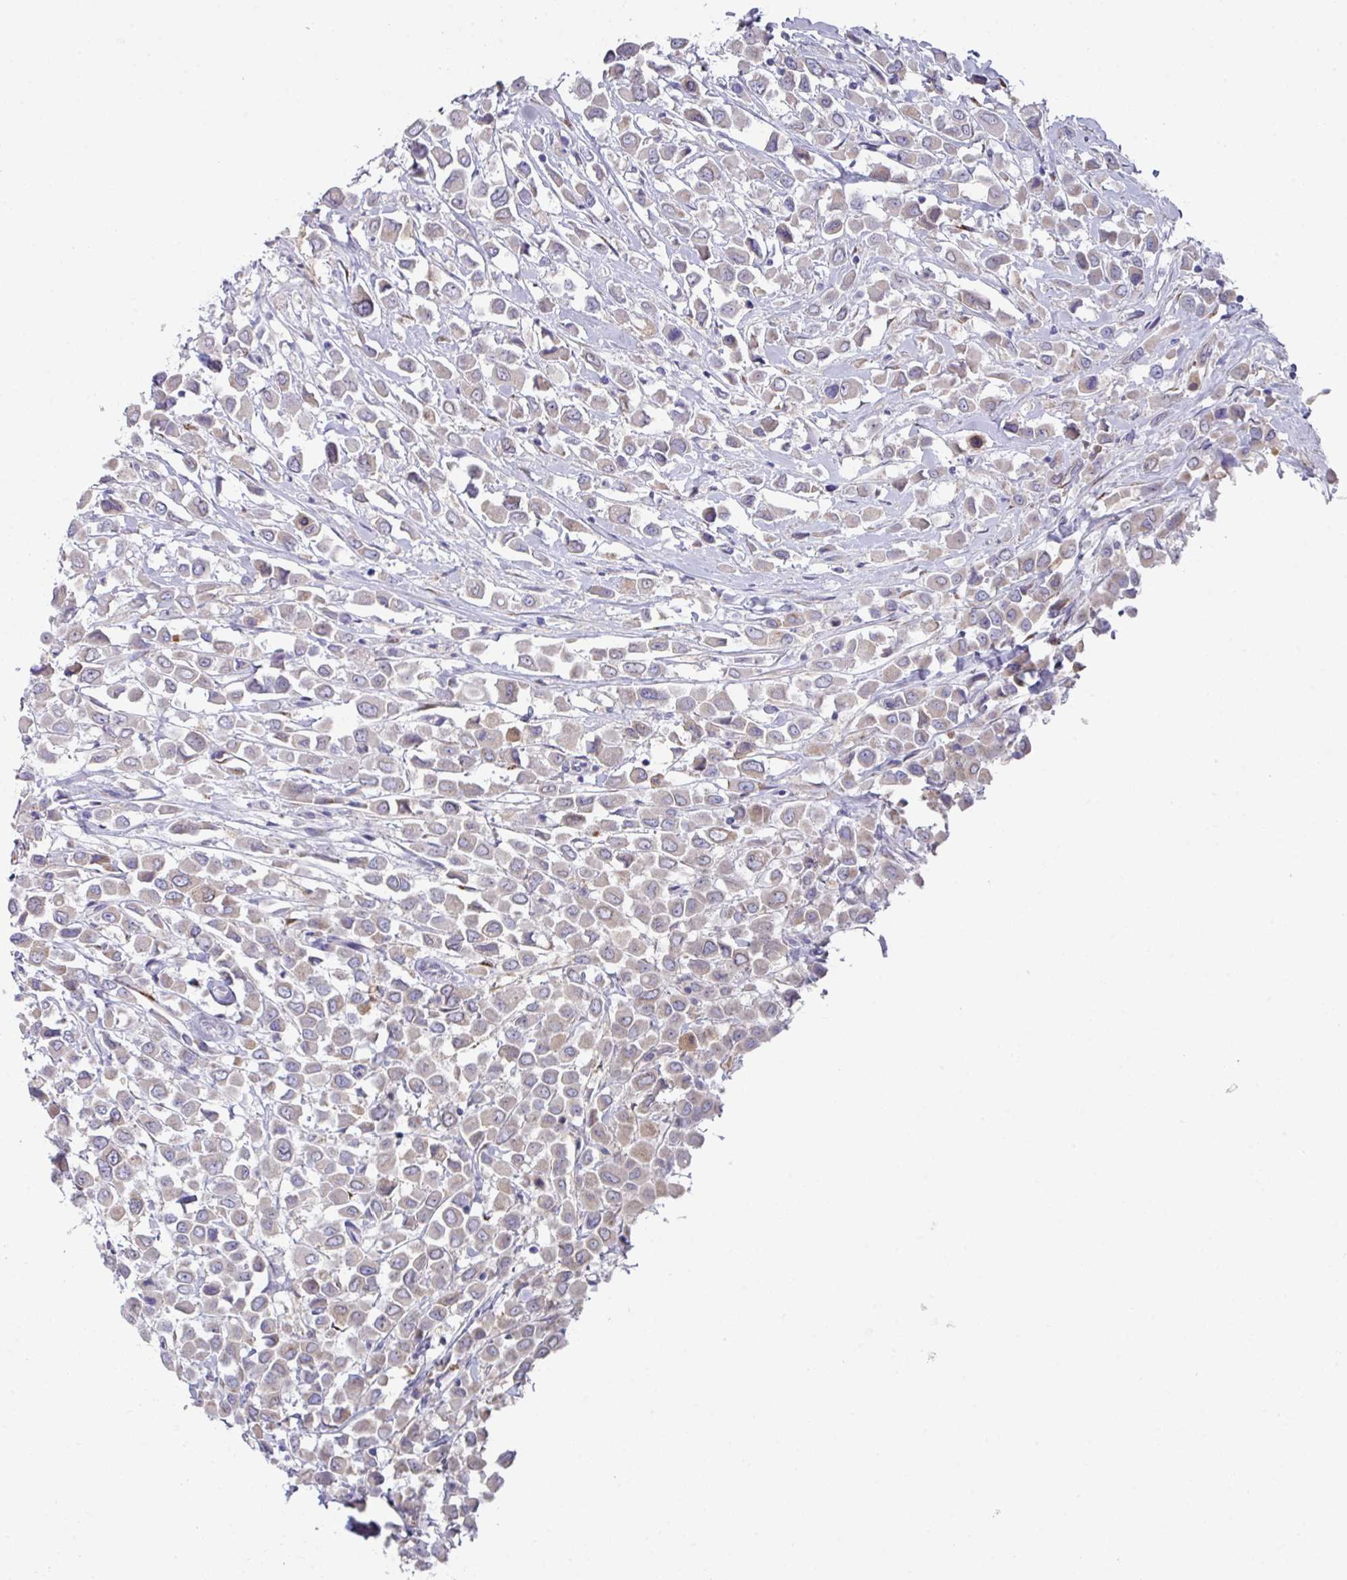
{"staining": {"intensity": "negative", "quantity": "none", "location": "none"}, "tissue": "breast cancer", "cell_type": "Tumor cells", "image_type": "cancer", "snomed": [{"axis": "morphology", "description": "Duct carcinoma"}, {"axis": "topography", "description": "Breast"}], "caption": "Tumor cells are negative for protein expression in human breast invasive ductal carcinoma.", "gene": "VKORC1L1", "patient": {"sex": "female", "age": 61}}